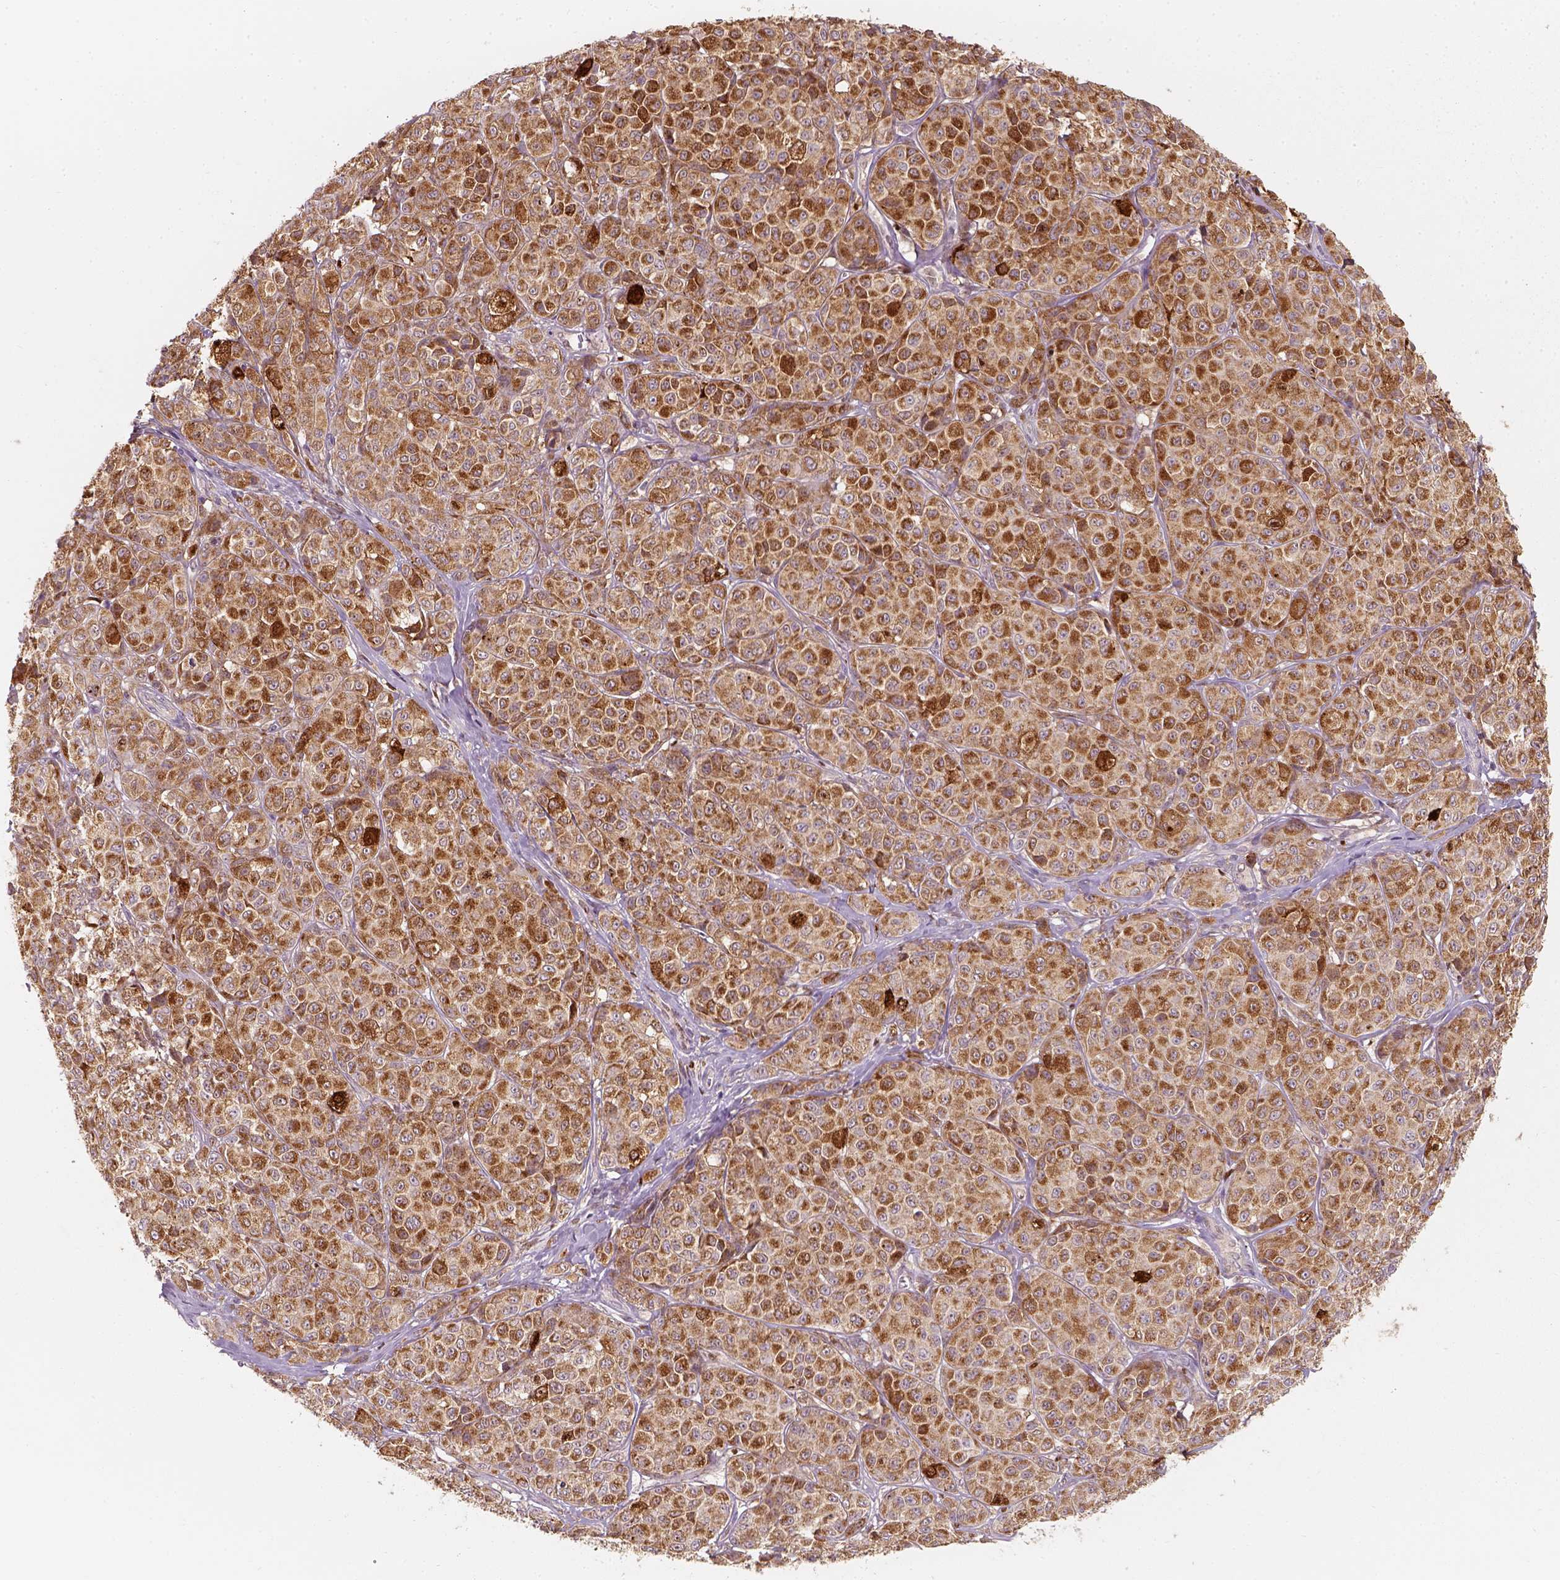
{"staining": {"intensity": "strong", "quantity": ">75%", "location": "cytoplasmic/membranous"}, "tissue": "melanoma", "cell_type": "Tumor cells", "image_type": "cancer", "snomed": [{"axis": "morphology", "description": "Malignant melanoma, NOS"}, {"axis": "topography", "description": "Skin"}], "caption": "Immunohistochemistry of human malignant melanoma shows high levels of strong cytoplasmic/membranous expression in about >75% of tumor cells.", "gene": "SQSTM1", "patient": {"sex": "male", "age": 89}}